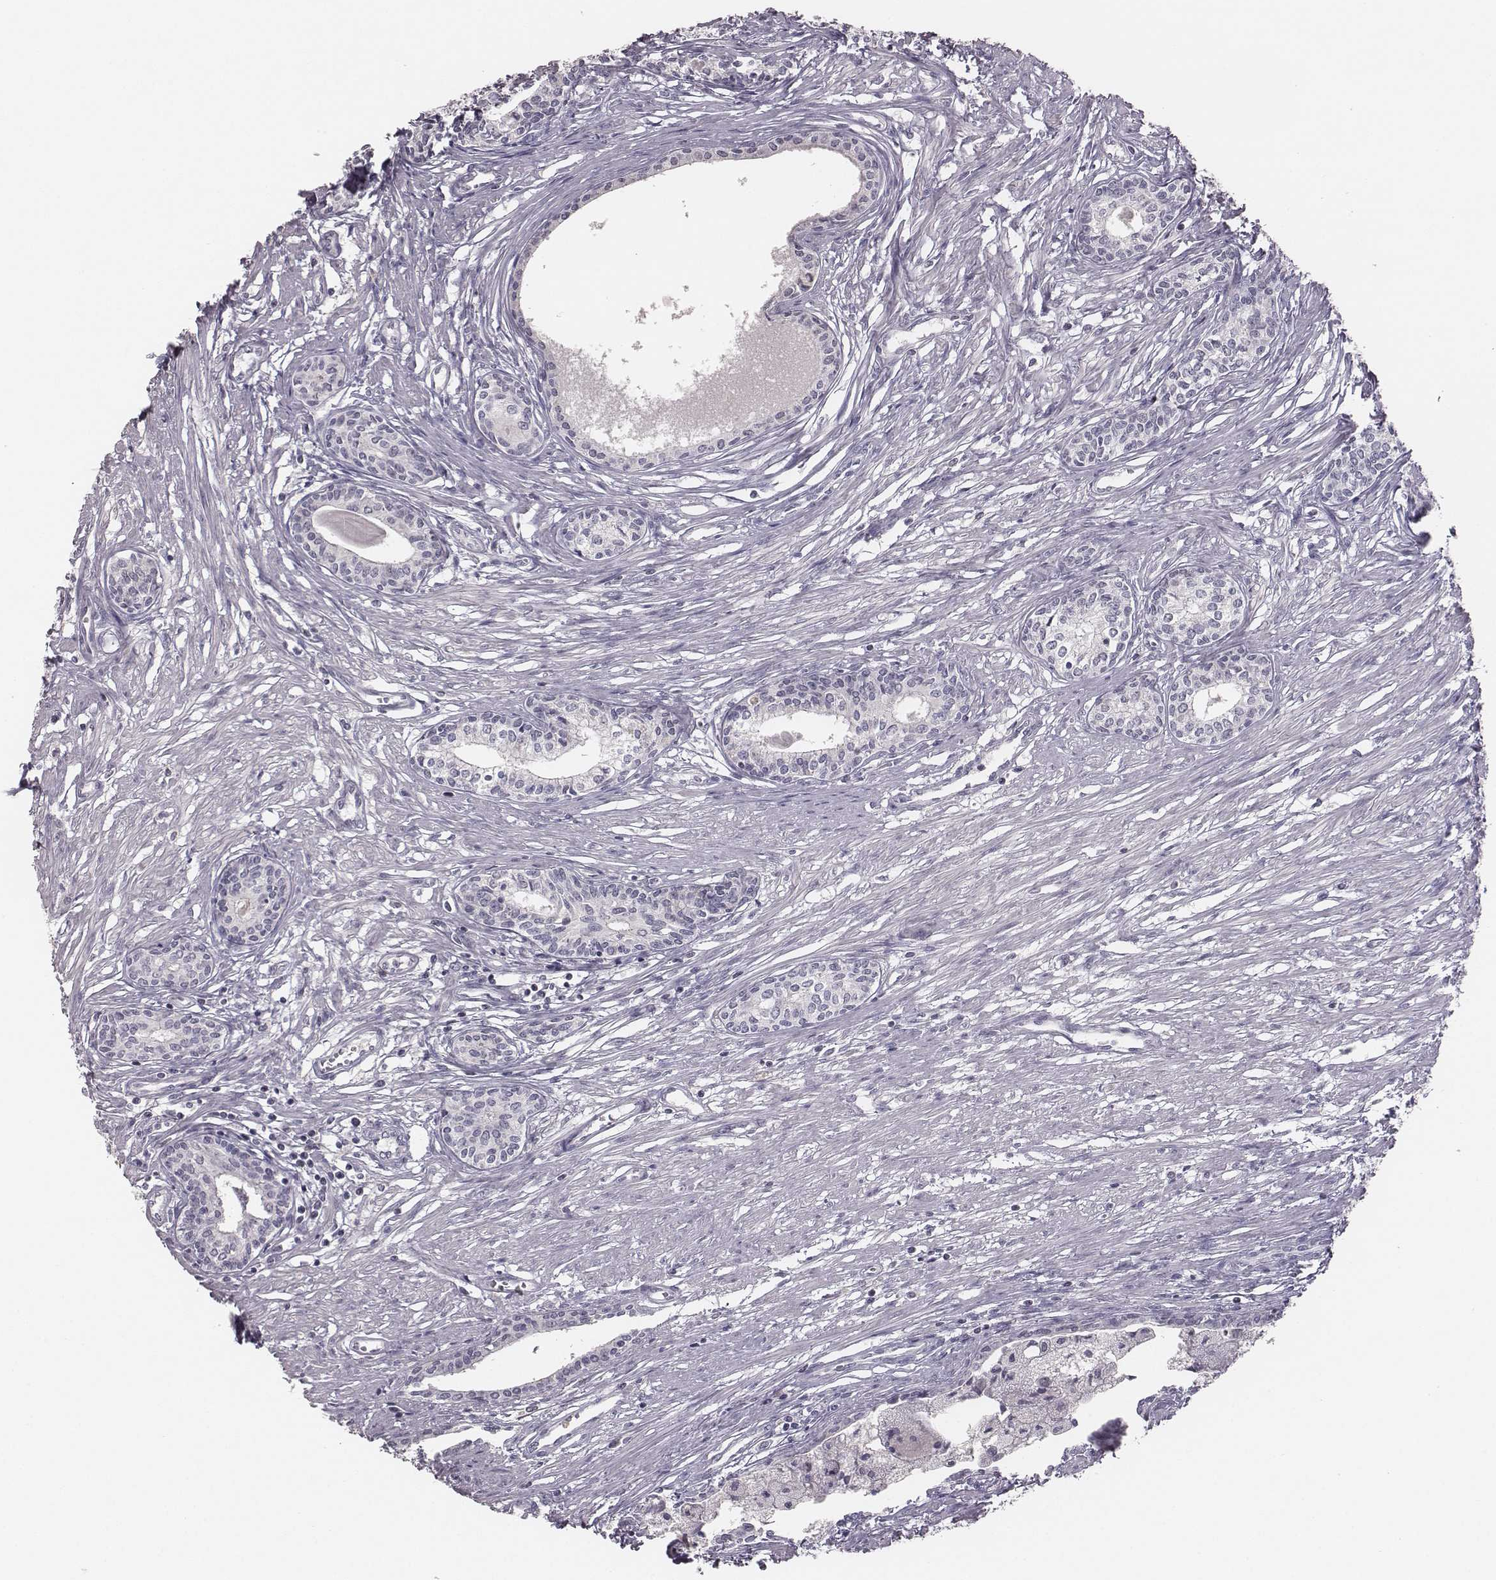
{"staining": {"intensity": "weak", "quantity": "<25%", "location": "nuclear"}, "tissue": "prostate", "cell_type": "Glandular cells", "image_type": "normal", "snomed": [{"axis": "morphology", "description": "Normal tissue, NOS"}, {"axis": "topography", "description": "Prostate"}], "caption": "High power microscopy histopathology image of an immunohistochemistry photomicrograph of normal prostate, revealing no significant positivity in glandular cells.", "gene": "NIFK", "patient": {"sex": "male", "age": 60}}